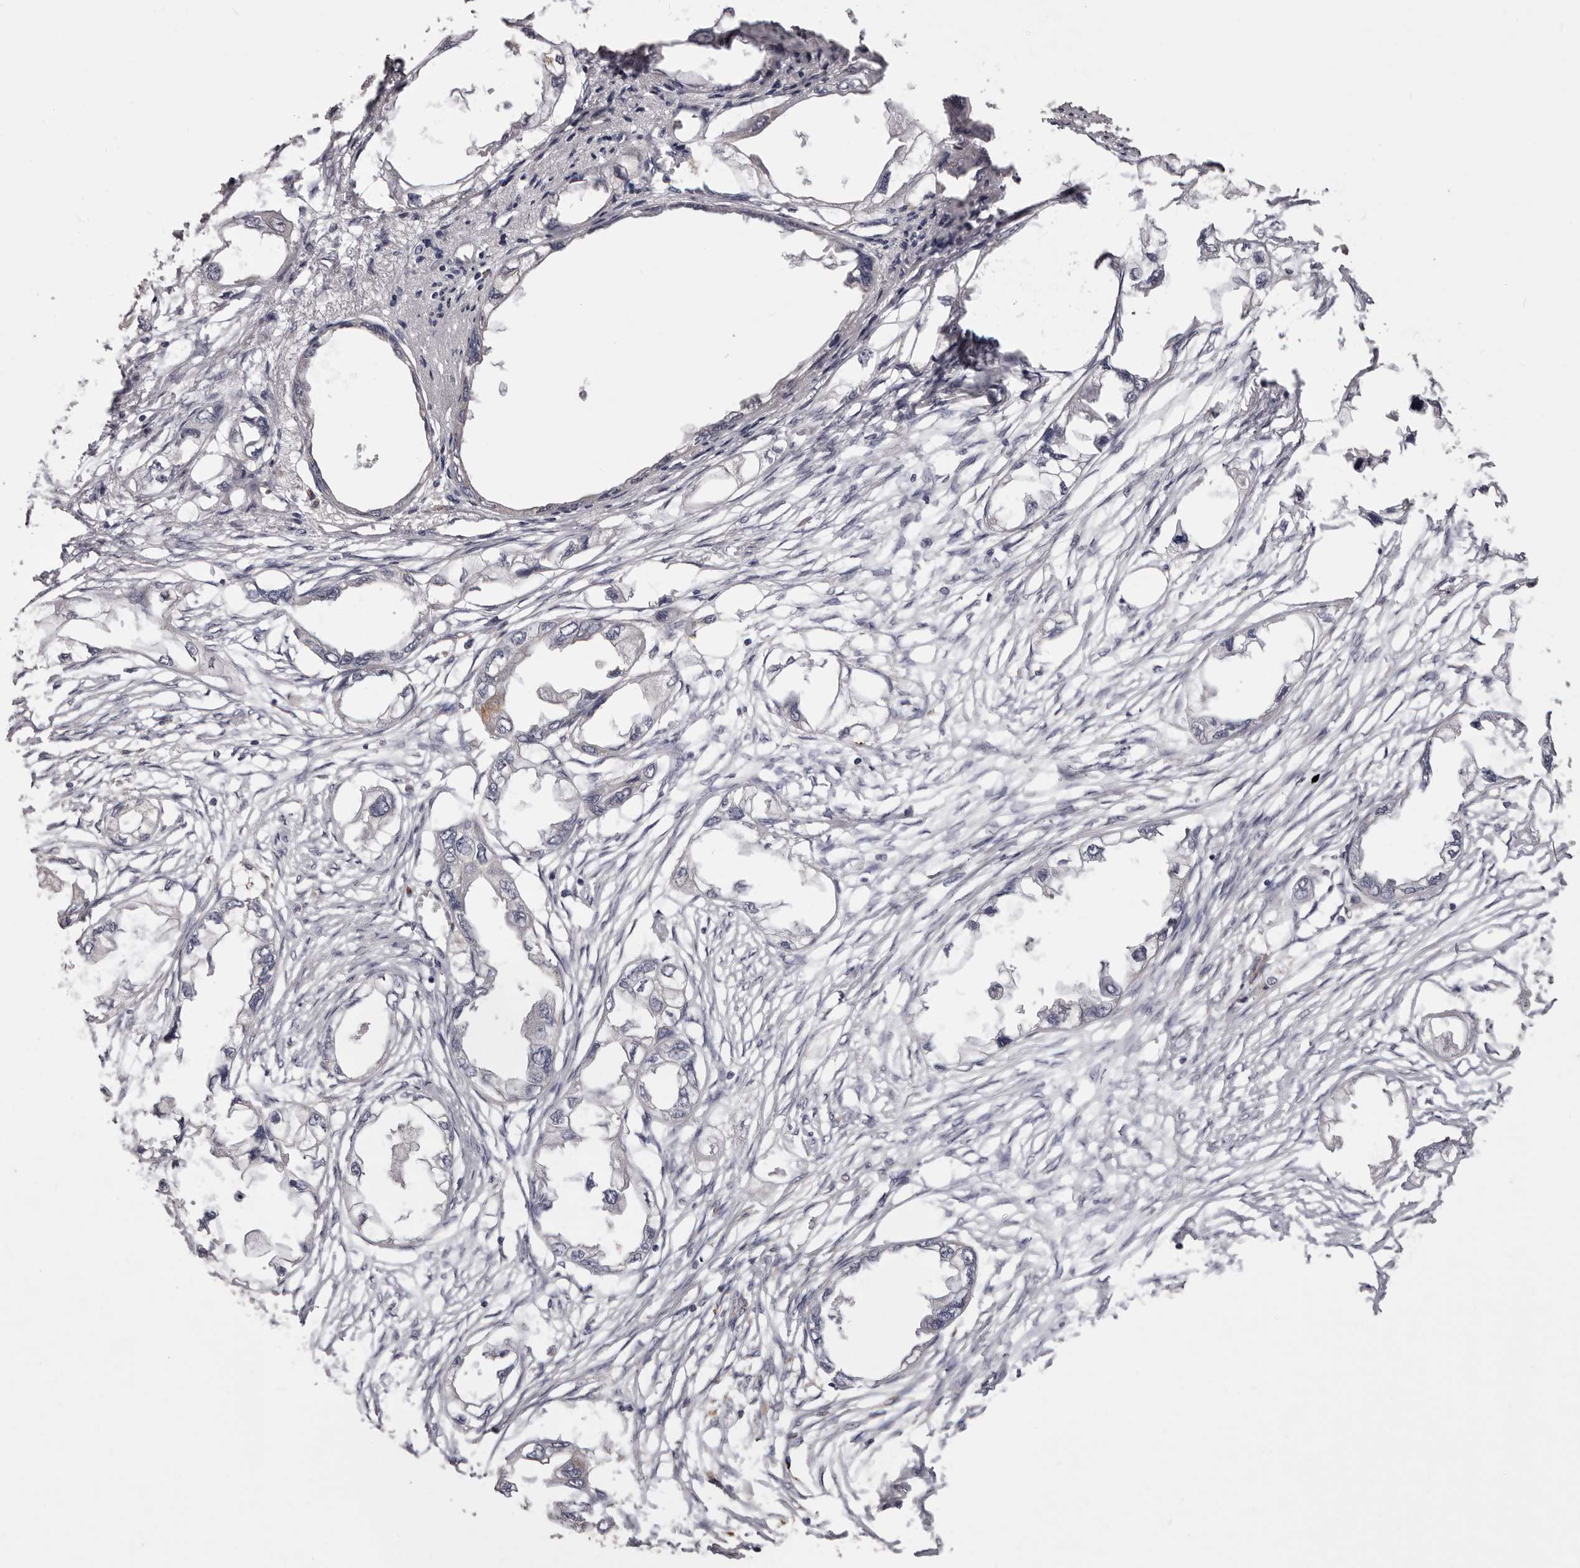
{"staining": {"intensity": "negative", "quantity": "none", "location": "none"}, "tissue": "endometrial cancer", "cell_type": "Tumor cells", "image_type": "cancer", "snomed": [{"axis": "morphology", "description": "Adenocarcinoma, NOS"}, {"axis": "morphology", "description": "Adenocarcinoma, metastatic, NOS"}, {"axis": "topography", "description": "Adipose tissue"}, {"axis": "topography", "description": "Endometrium"}], "caption": "Immunohistochemical staining of human endometrial cancer (metastatic adenocarcinoma) displays no significant positivity in tumor cells.", "gene": "ETNK1", "patient": {"sex": "female", "age": 67}}